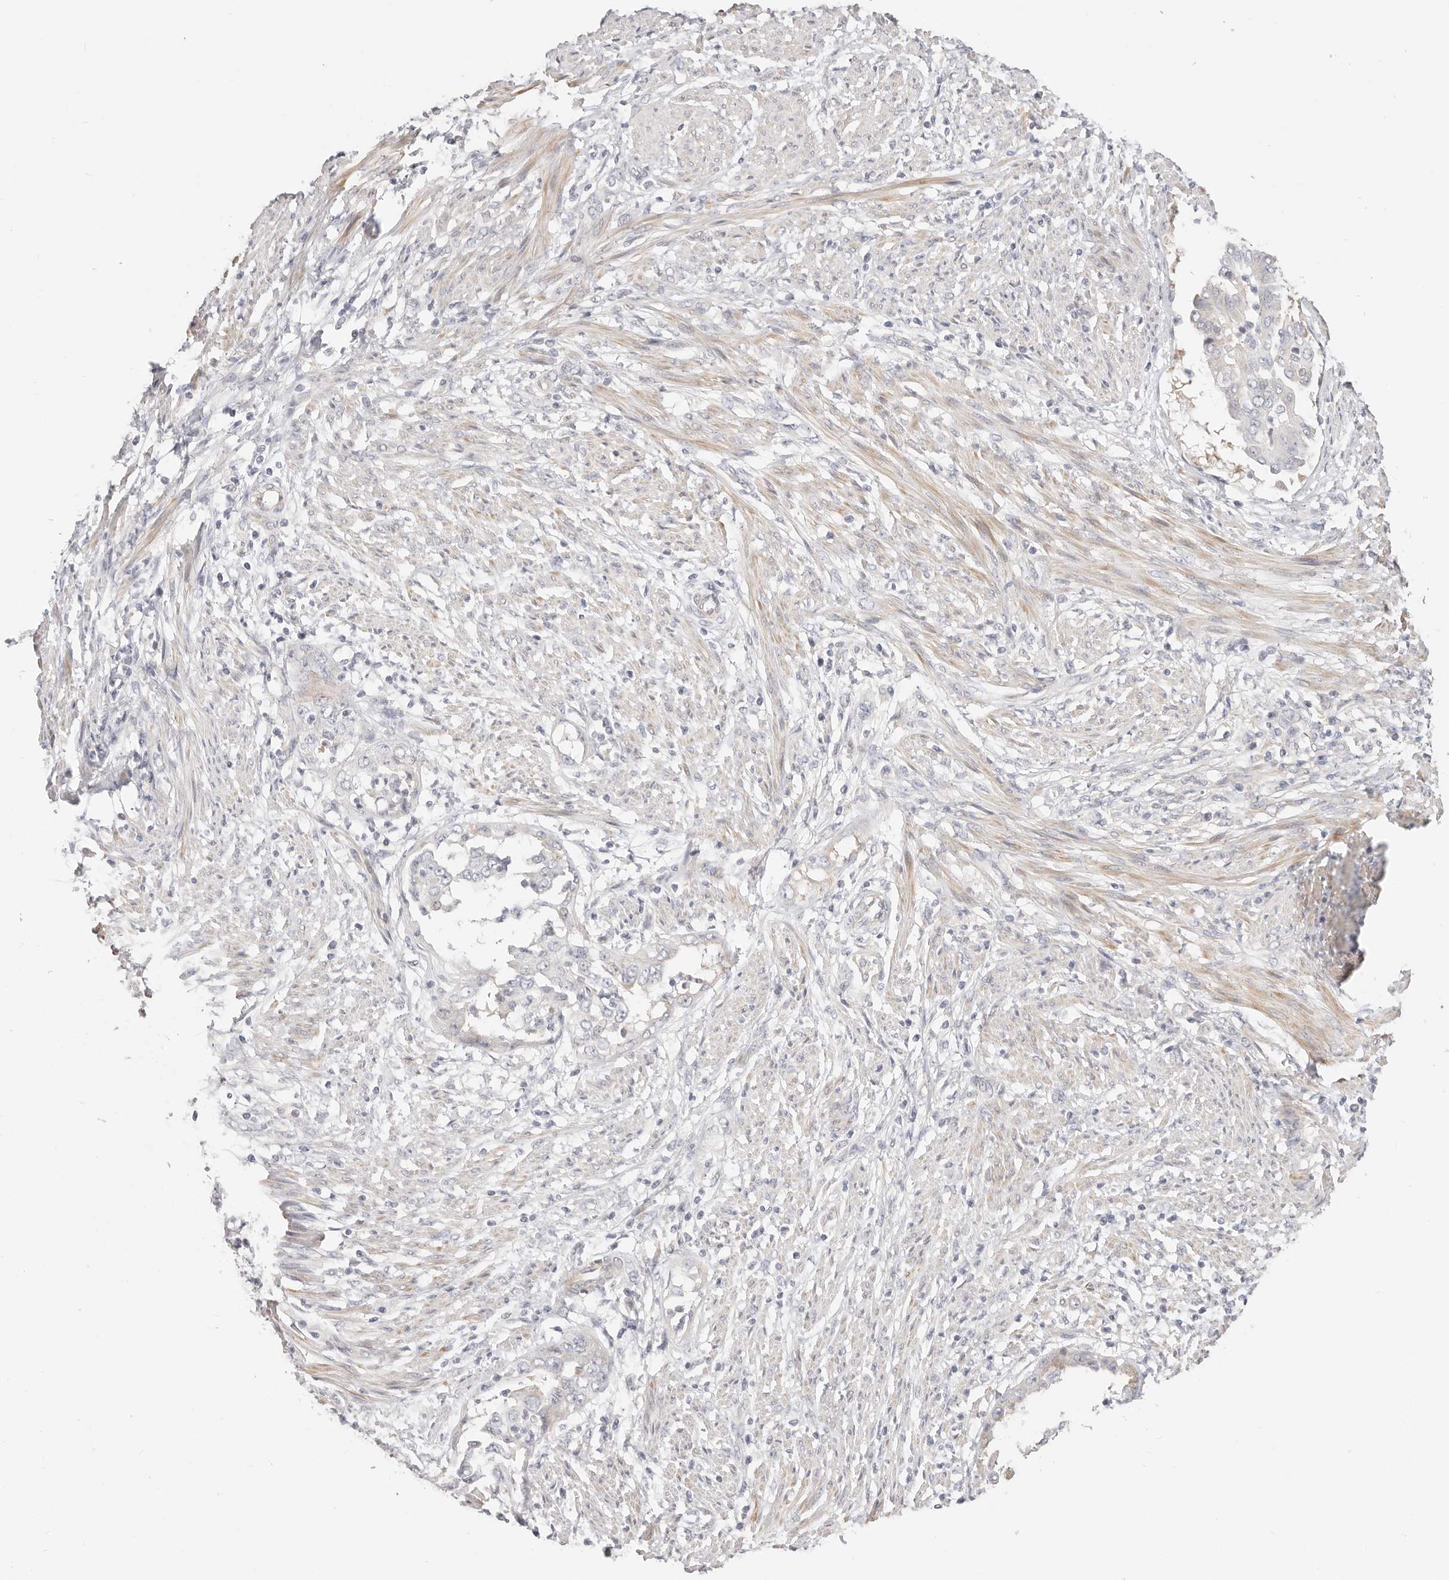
{"staining": {"intensity": "moderate", "quantity": "25%-75%", "location": "cytoplasmic/membranous"}, "tissue": "endometrial cancer", "cell_type": "Tumor cells", "image_type": "cancer", "snomed": [{"axis": "morphology", "description": "Adenocarcinoma, NOS"}, {"axis": "topography", "description": "Endometrium"}], "caption": "DAB (3,3'-diaminobenzidine) immunohistochemical staining of endometrial cancer exhibits moderate cytoplasmic/membranous protein positivity in approximately 25%-75% of tumor cells.", "gene": "DTNBP1", "patient": {"sex": "female", "age": 85}}